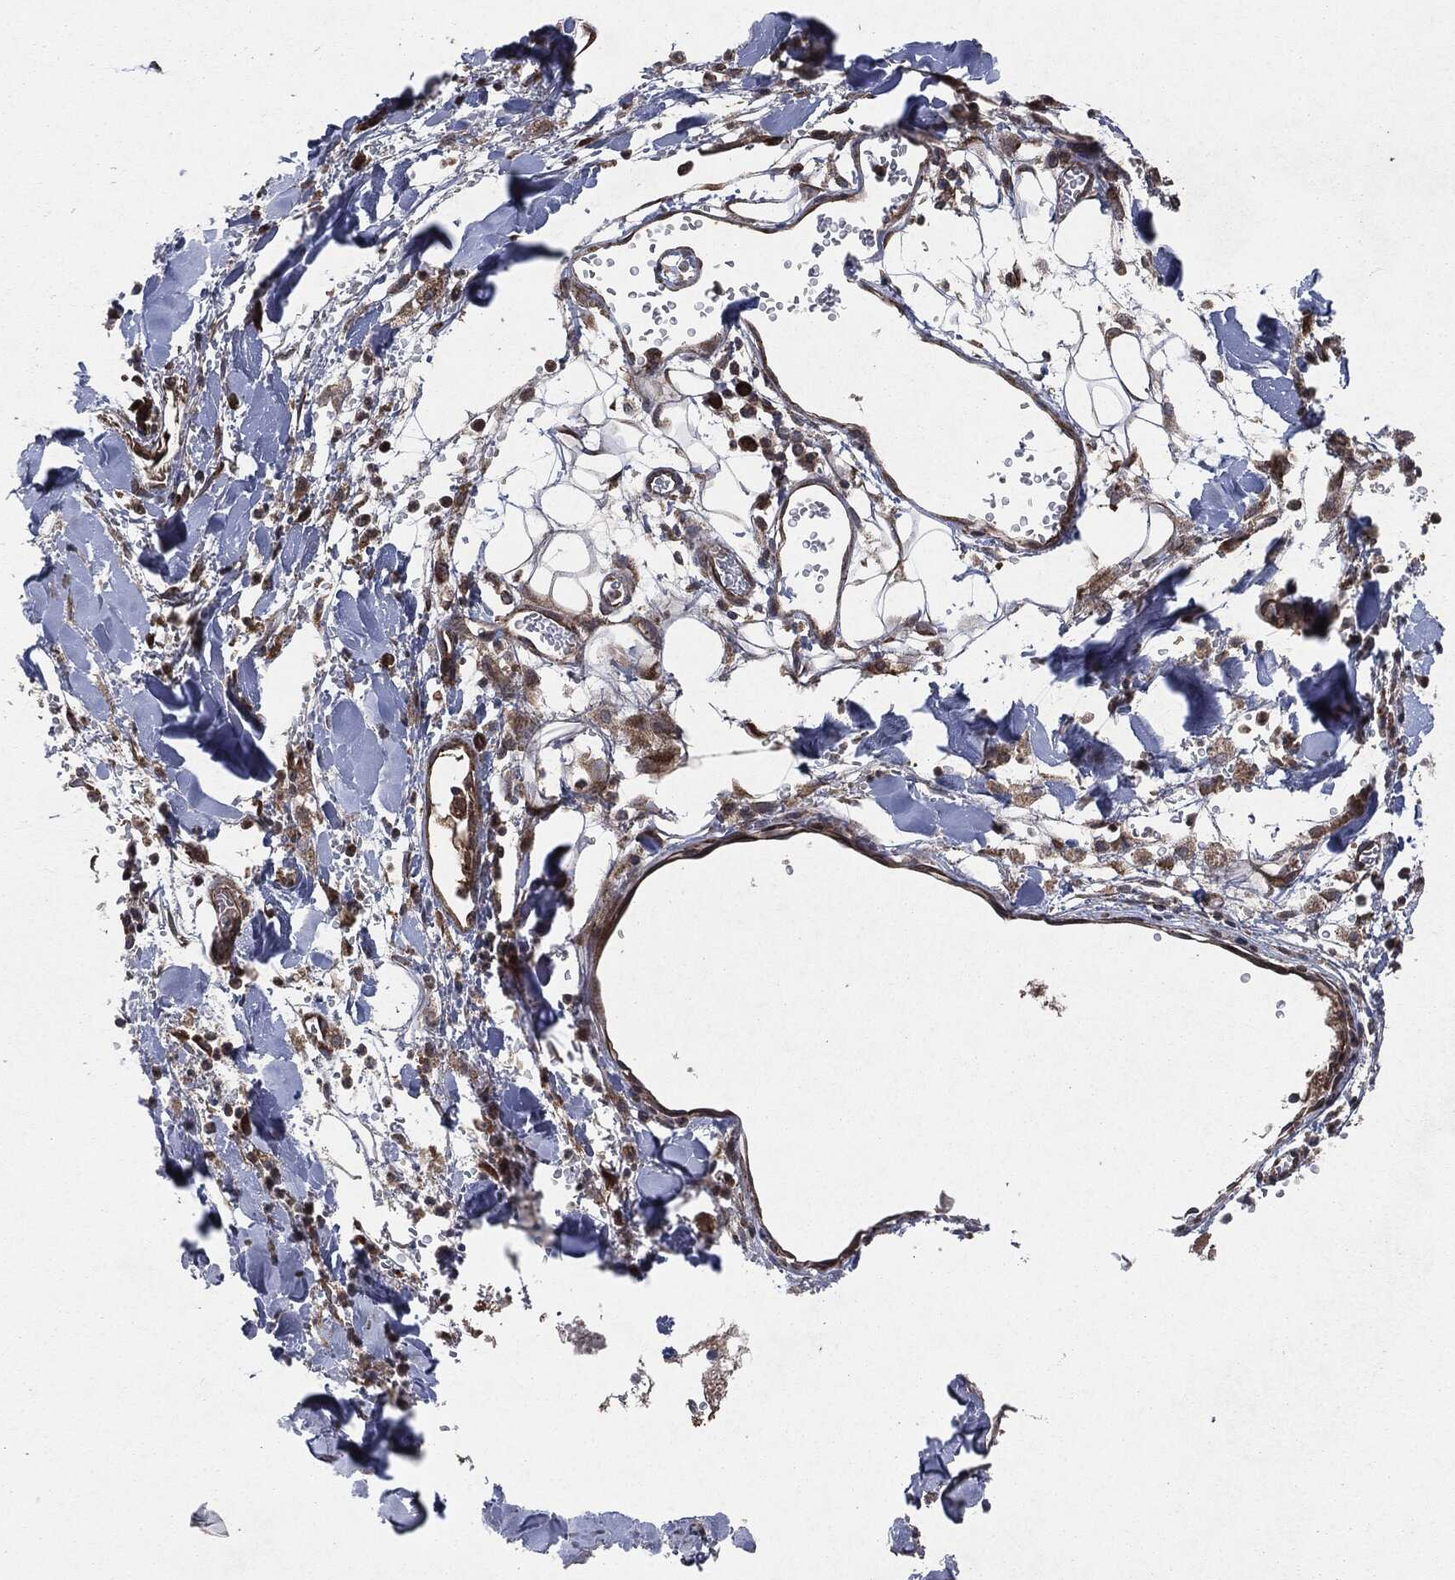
{"staining": {"intensity": "moderate", "quantity": ">75%", "location": "cytoplasmic/membranous"}, "tissue": "melanoma", "cell_type": "Tumor cells", "image_type": "cancer", "snomed": [{"axis": "morphology", "description": "Malignant melanoma, Metastatic site"}, {"axis": "topography", "description": "Lymph node"}], "caption": "Tumor cells display medium levels of moderate cytoplasmic/membranous staining in approximately >75% of cells in human melanoma. (Brightfield microscopy of DAB IHC at high magnification).", "gene": "RAF1", "patient": {"sex": "male", "age": 50}}